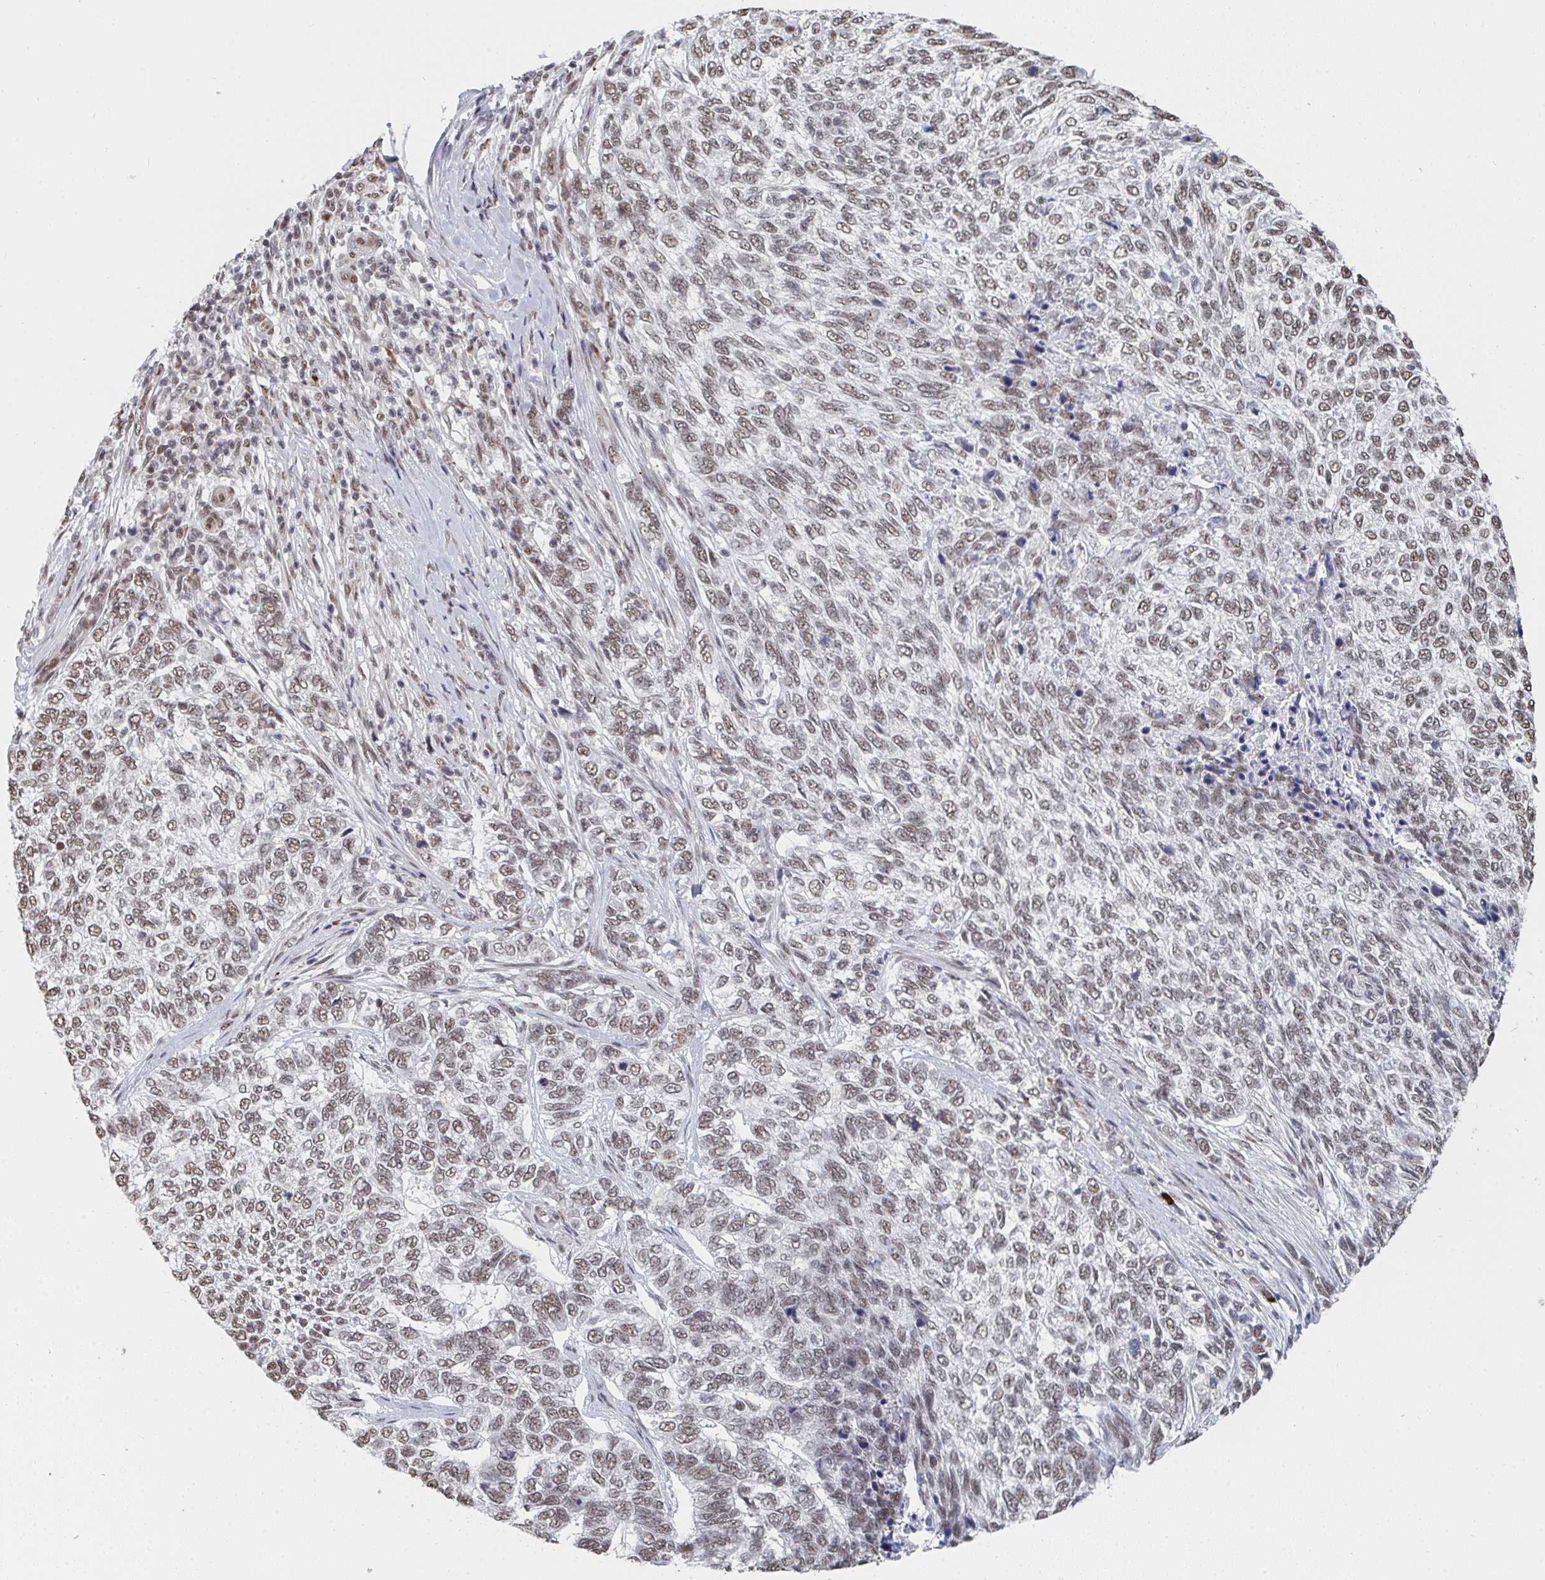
{"staining": {"intensity": "weak", "quantity": ">75%", "location": "nuclear"}, "tissue": "skin cancer", "cell_type": "Tumor cells", "image_type": "cancer", "snomed": [{"axis": "morphology", "description": "Basal cell carcinoma"}, {"axis": "topography", "description": "Skin"}], "caption": "Immunohistochemical staining of human basal cell carcinoma (skin) displays weak nuclear protein expression in about >75% of tumor cells. Immunohistochemistry (ihc) stains the protein in brown and the nuclei are stained blue.", "gene": "MBNL1", "patient": {"sex": "female", "age": 65}}